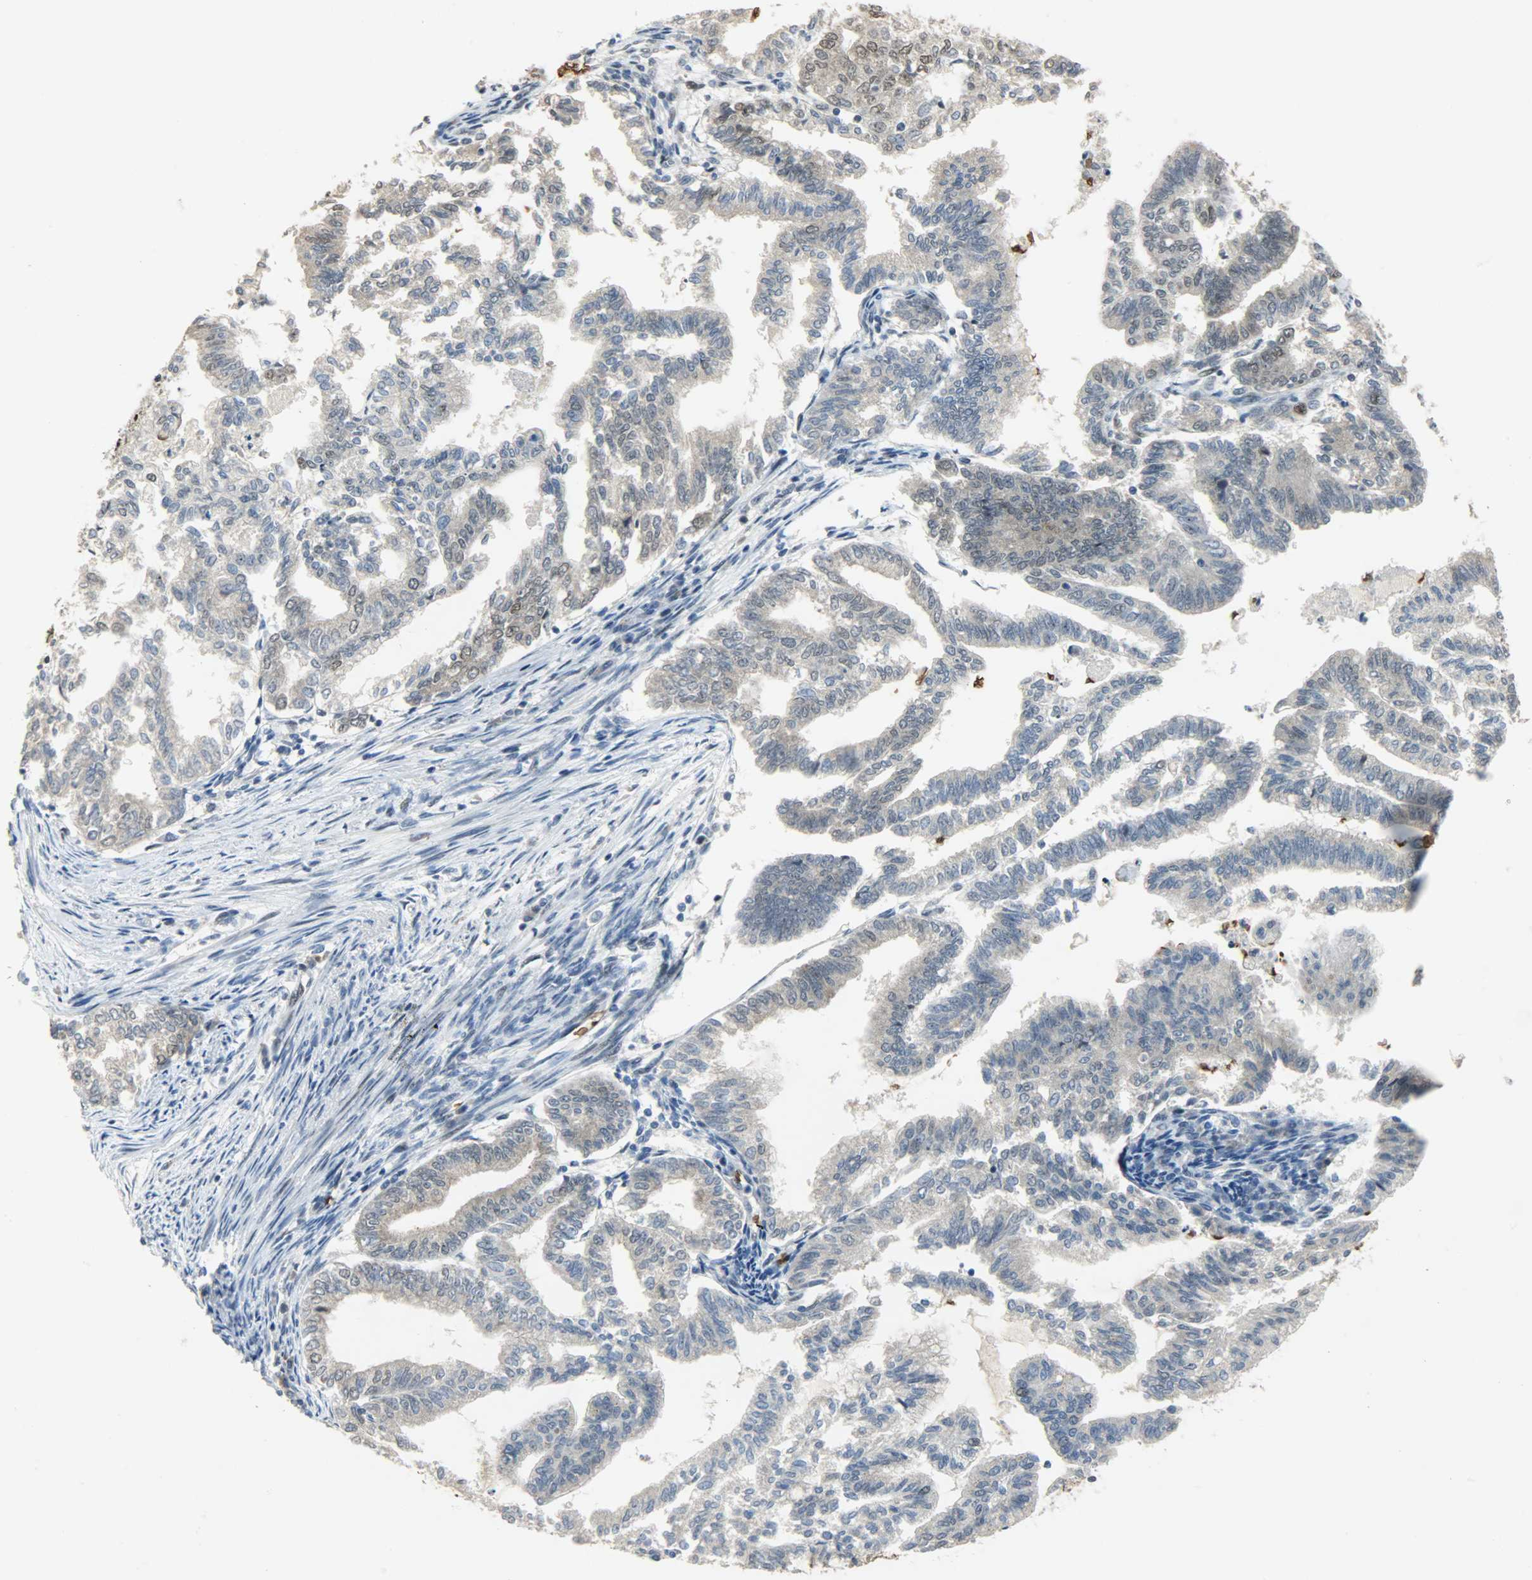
{"staining": {"intensity": "moderate", "quantity": "<25%", "location": "cytoplasmic/membranous,nuclear"}, "tissue": "endometrial cancer", "cell_type": "Tumor cells", "image_type": "cancer", "snomed": [{"axis": "morphology", "description": "Adenocarcinoma, NOS"}, {"axis": "topography", "description": "Endometrium"}], "caption": "About <25% of tumor cells in endometrial cancer (adenocarcinoma) exhibit moderate cytoplasmic/membranous and nuclear protein staining as visualized by brown immunohistochemical staining.", "gene": "SNAI1", "patient": {"sex": "female", "age": 79}}